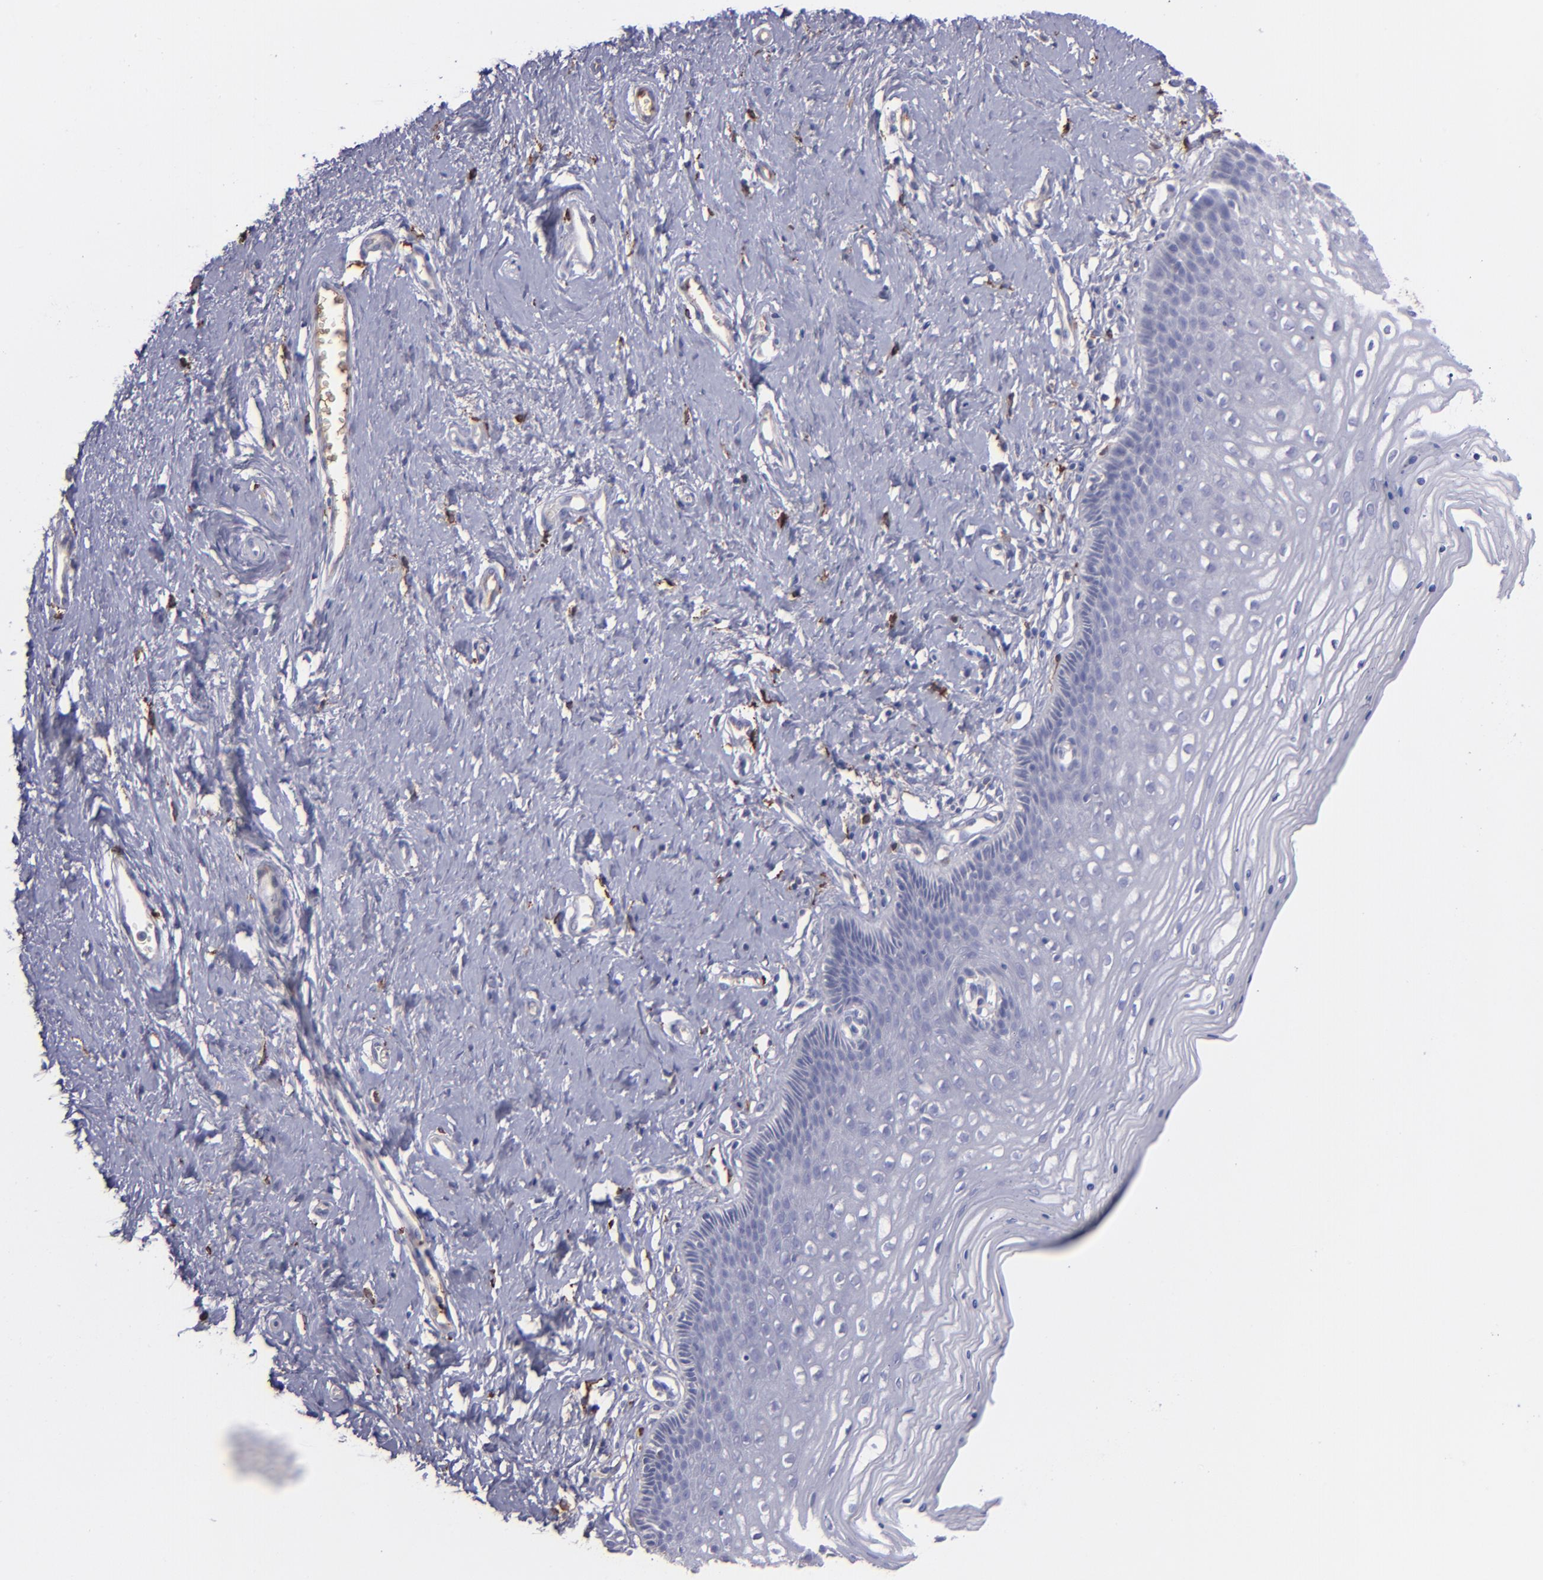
{"staining": {"intensity": "negative", "quantity": "none", "location": "none"}, "tissue": "cervix", "cell_type": "Glandular cells", "image_type": "normal", "snomed": [{"axis": "morphology", "description": "Normal tissue, NOS"}, {"axis": "topography", "description": "Cervix"}], "caption": "IHC image of unremarkable cervix stained for a protein (brown), which exhibits no staining in glandular cells.", "gene": "C1QA", "patient": {"sex": "female", "age": 39}}